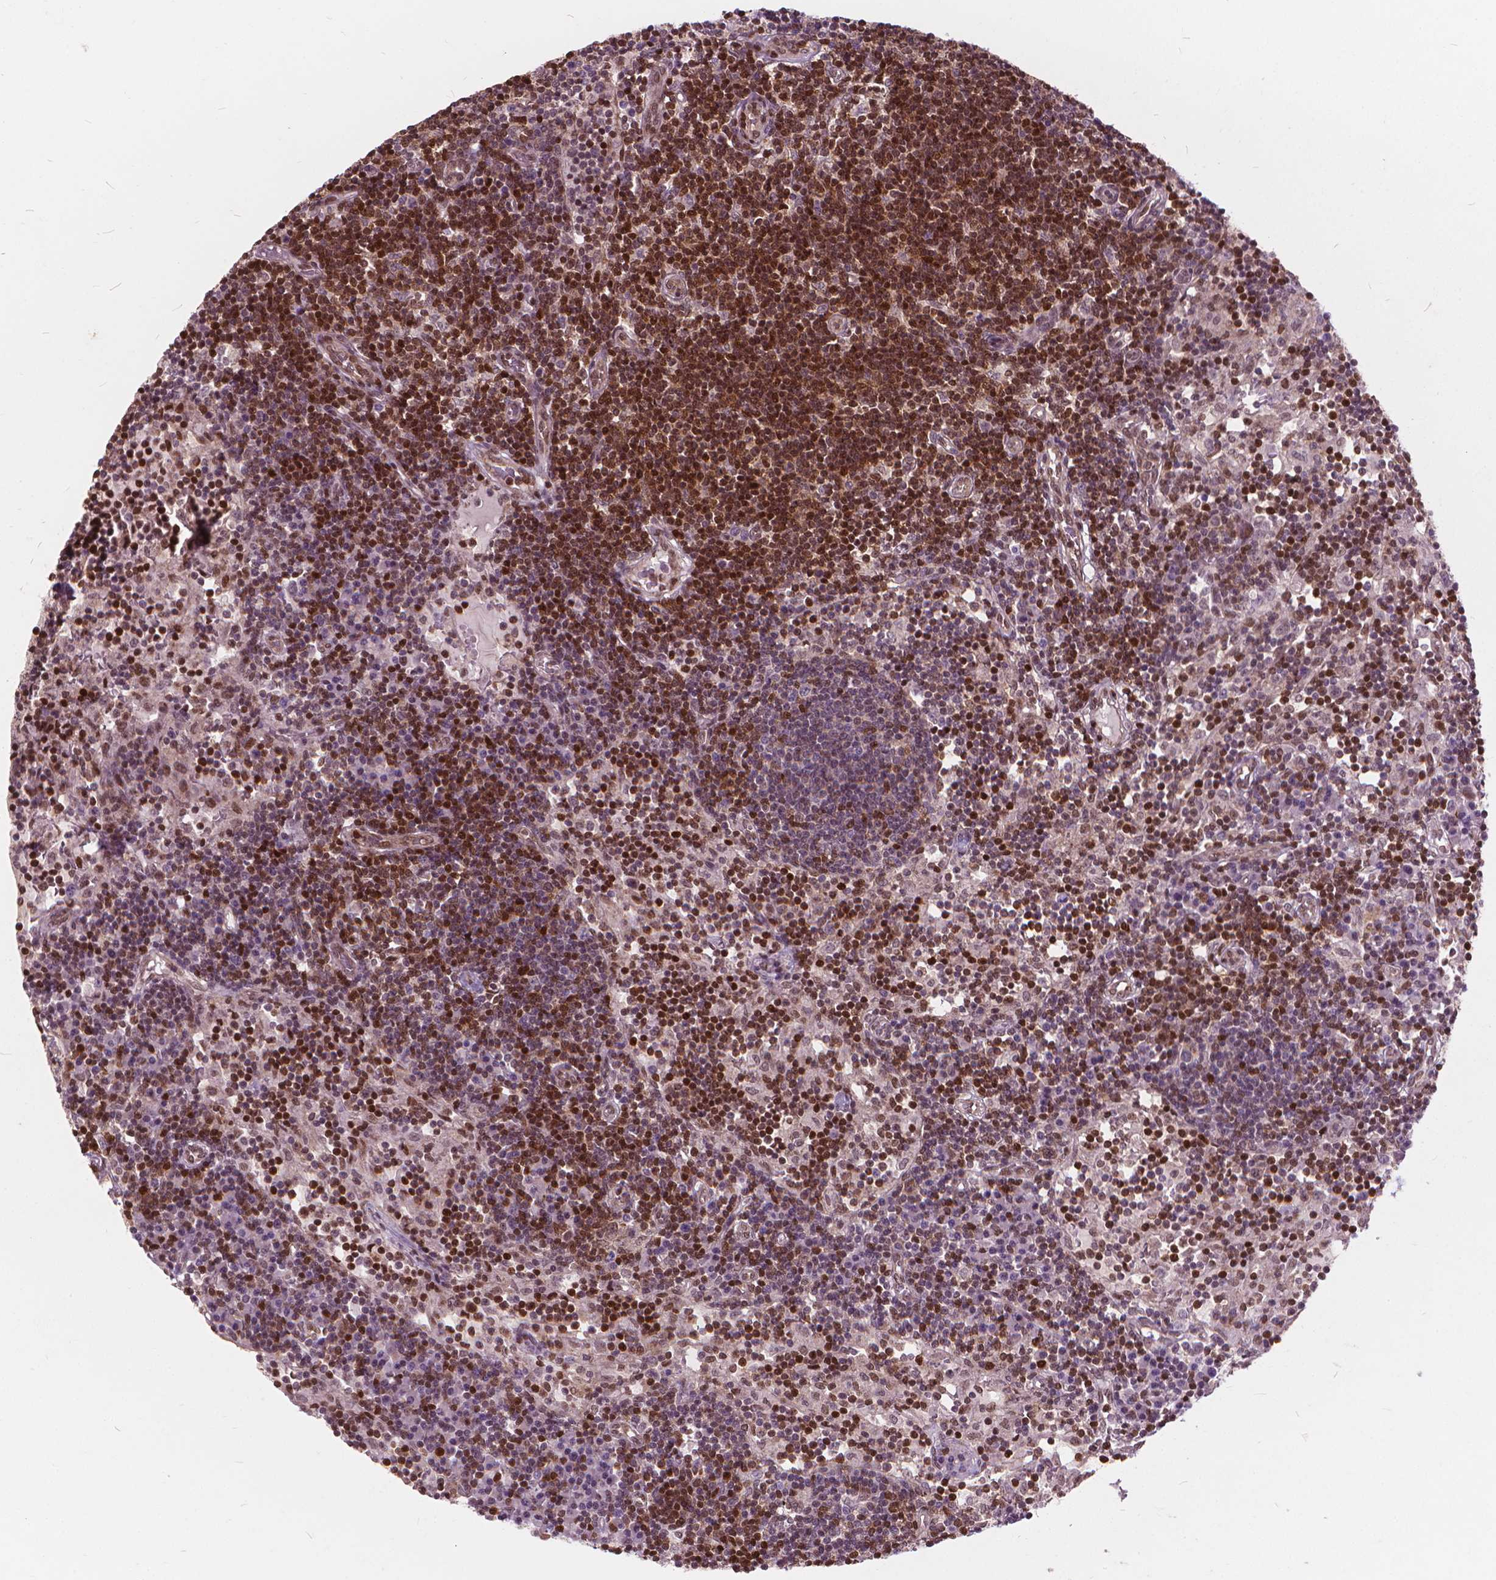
{"staining": {"intensity": "weak", "quantity": "25%-75%", "location": "nuclear"}, "tissue": "lymph node", "cell_type": "Germinal center cells", "image_type": "normal", "snomed": [{"axis": "morphology", "description": "Normal tissue, NOS"}, {"axis": "topography", "description": "Lymph node"}], "caption": "Approximately 25%-75% of germinal center cells in normal human lymph node demonstrate weak nuclear protein staining as visualized by brown immunohistochemical staining.", "gene": "STAT5B", "patient": {"sex": "female", "age": 72}}